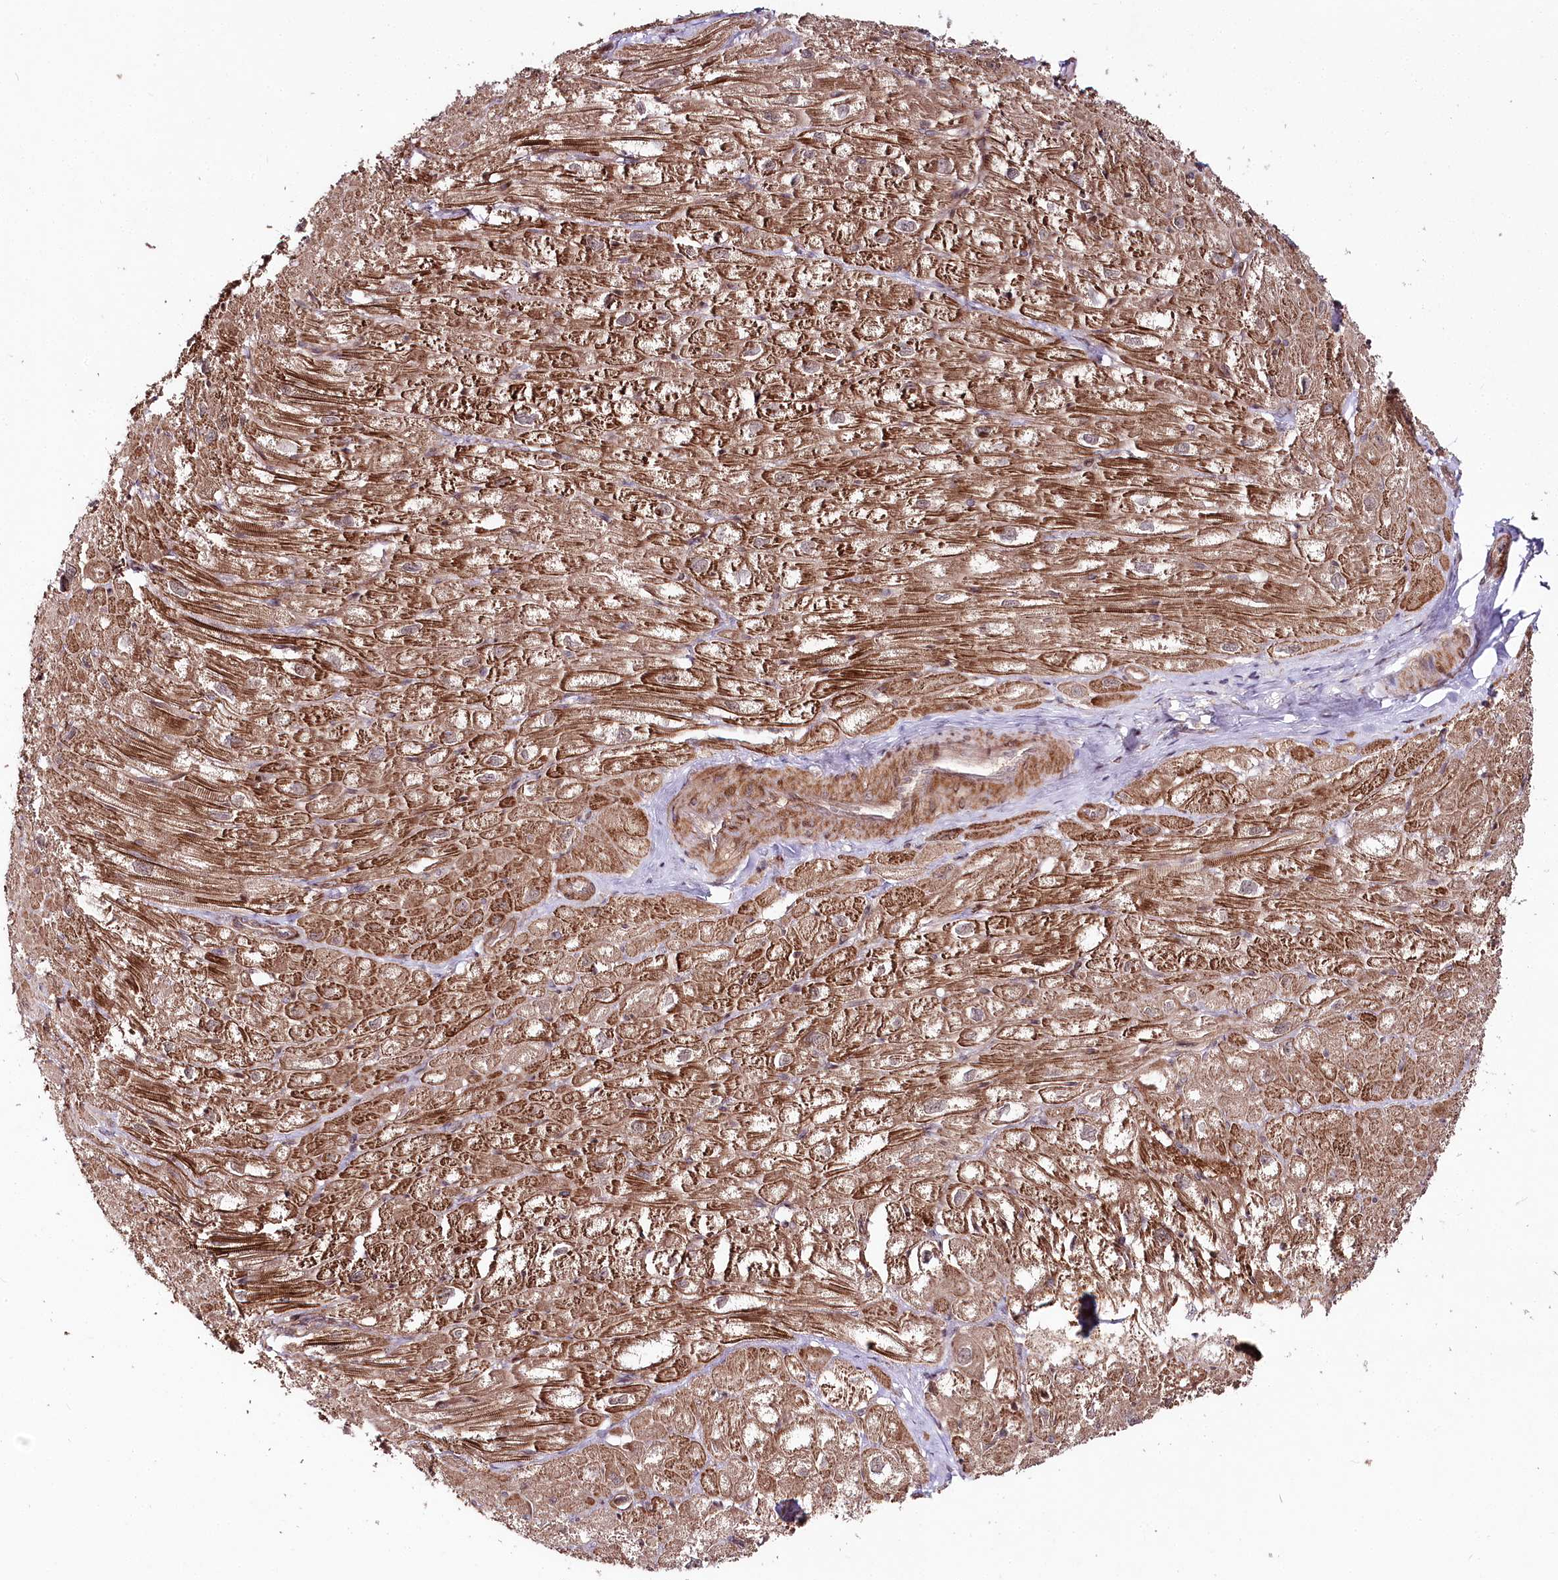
{"staining": {"intensity": "strong", "quantity": ">75%", "location": "cytoplasmic/membranous"}, "tissue": "heart muscle", "cell_type": "Cardiomyocytes", "image_type": "normal", "snomed": [{"axis": "morphology", "description": "Normal tissue, NOS"}, {"axis": "topography", "description": "Heart"}], "caption": "Cardiomyocytes exhibit high levels of strong cytoplasmic/membranous positivity in about >75% of cells in benign human heart muscle. (IHC, brightfield microscopy, high magnification).", "gene": "PHLDB1", "patient": {"sex": "male", "age": 50}}